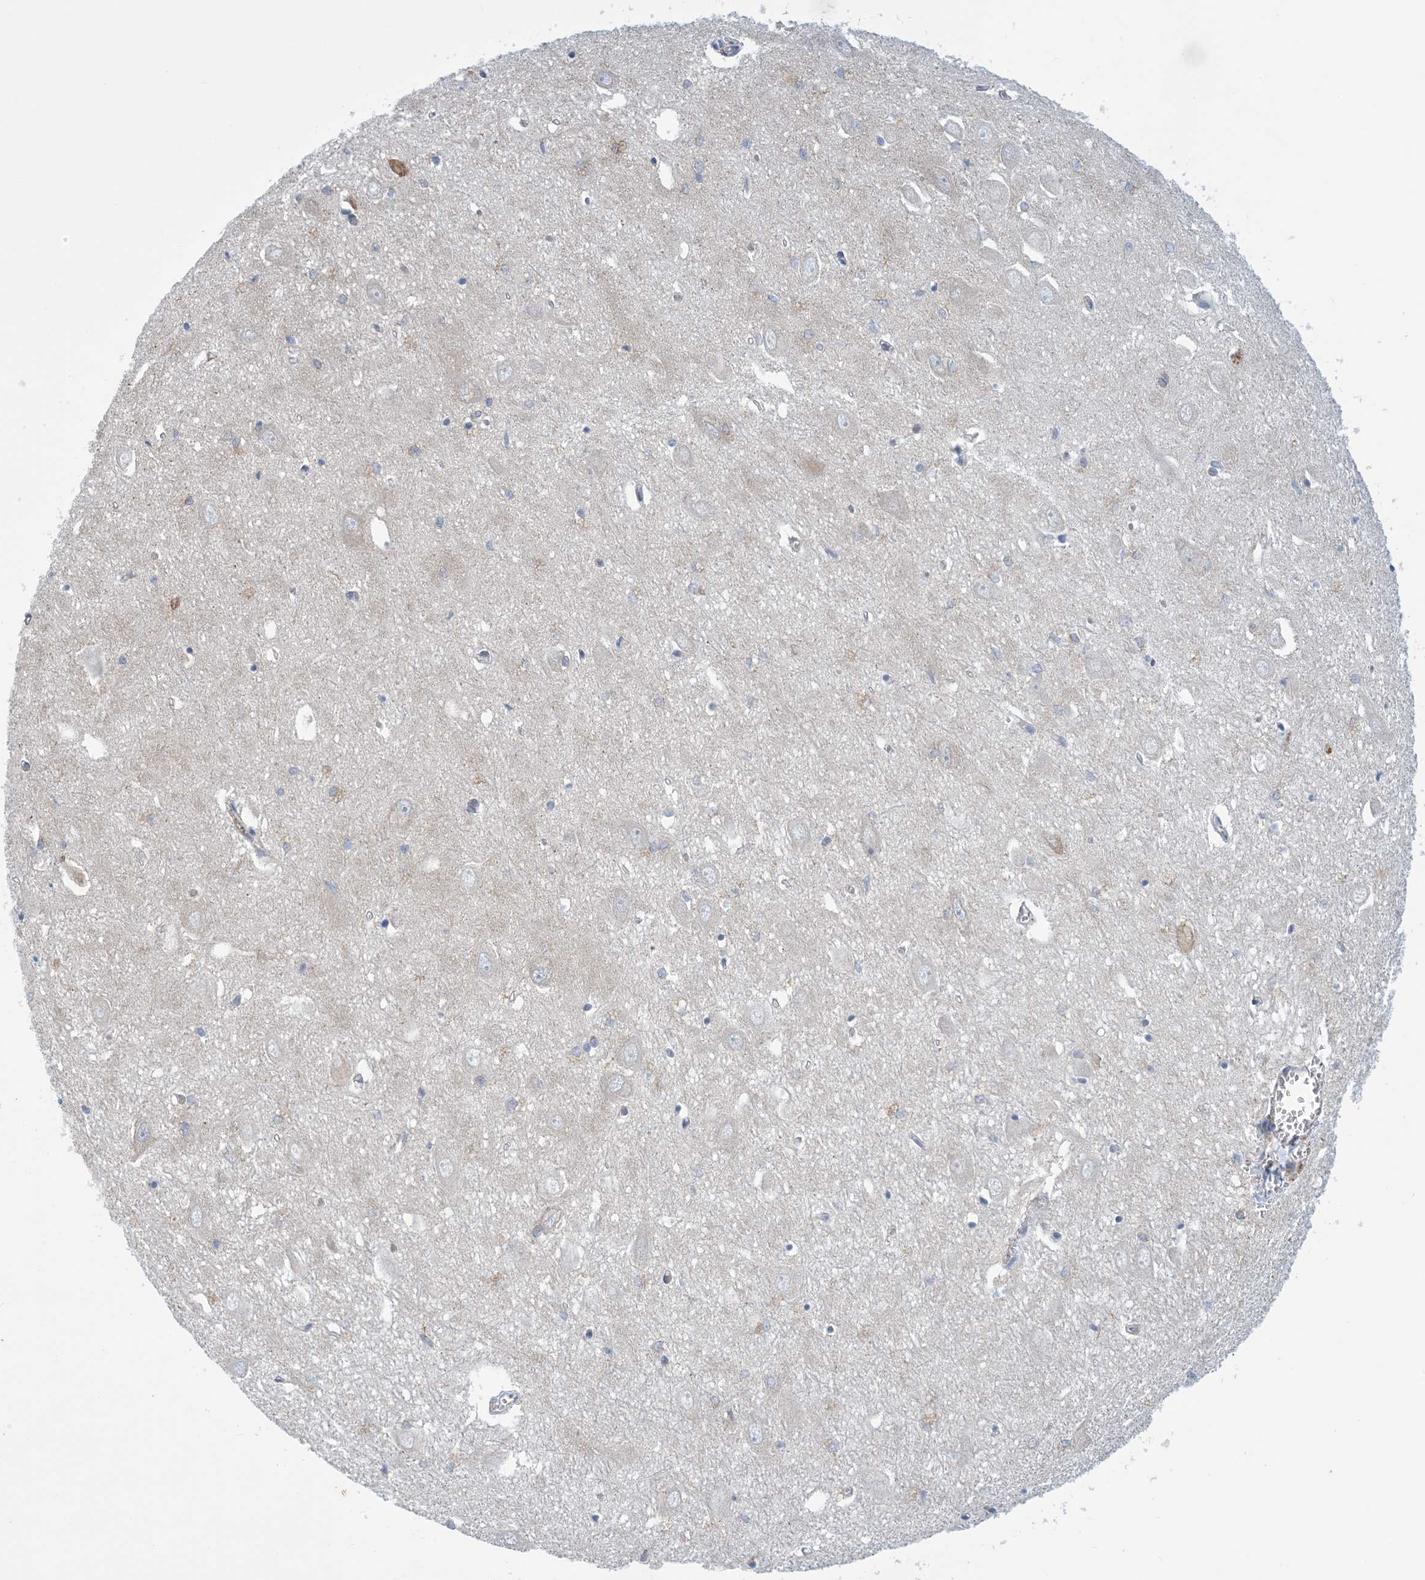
{"staining": {"intensity": "negative", "quantity": "none", "location": "none"}, "tissue": "hippocampus", "cell_type": "Glial cells", "image_type": "normal", "snomed": [{"axis": "morphology", "description": "Normal tissue, NOS"}, {"axis": "topography", "description": "Hippocampus"}], "caption": "Immunohistochemistry (IHC) of normal human hippocampus shows no staining in glial cells. (Stains: DAB IHC with hematoxylin counter stain, Microscopy: brightfield microscopy at high magnification).", "gene": "CCDC14", "patient": {"sex": "female", "age": 64}}